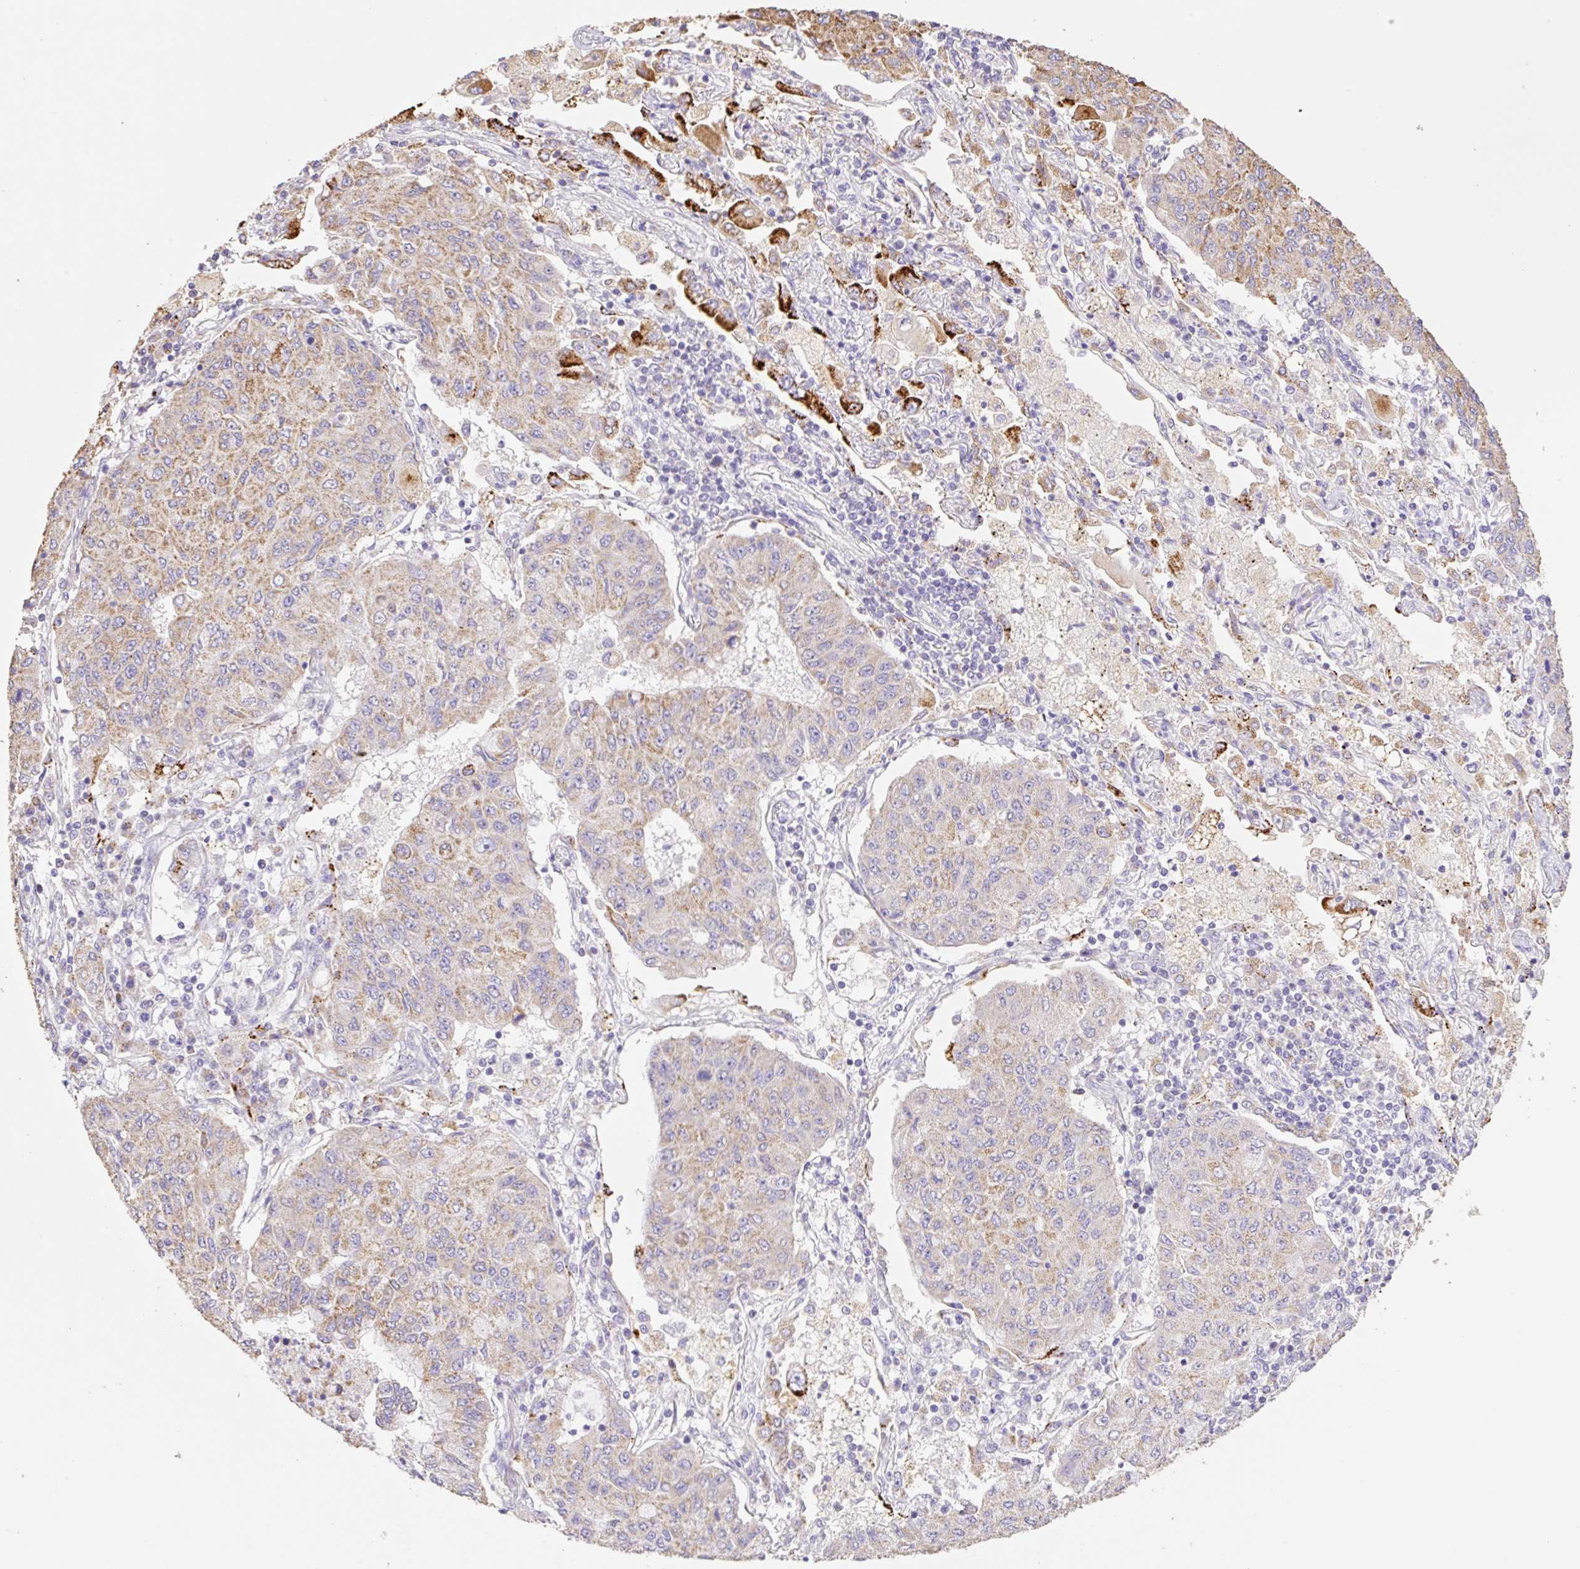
{"staining": {"intensity": "moderate", "quantity": "25%-75%", "location": "cytoplasmic/membranous"}, "tissue": "lung cancer", "cell_type": "Tumor cells", "image_type": "cancer", "snomed": [{"axis": "morphology", "description": "Squamous cell carcinoma, NOS"}, {"axis": "topography", "description": "Lung"}], "caption": "A histopathology image of human lung cancer stained for a protein displays moderate cytoplasmic/membranous brown staining in tumor cells.", "gene": "COPZ2", "patient": {"sex": "male", "age": 74}}